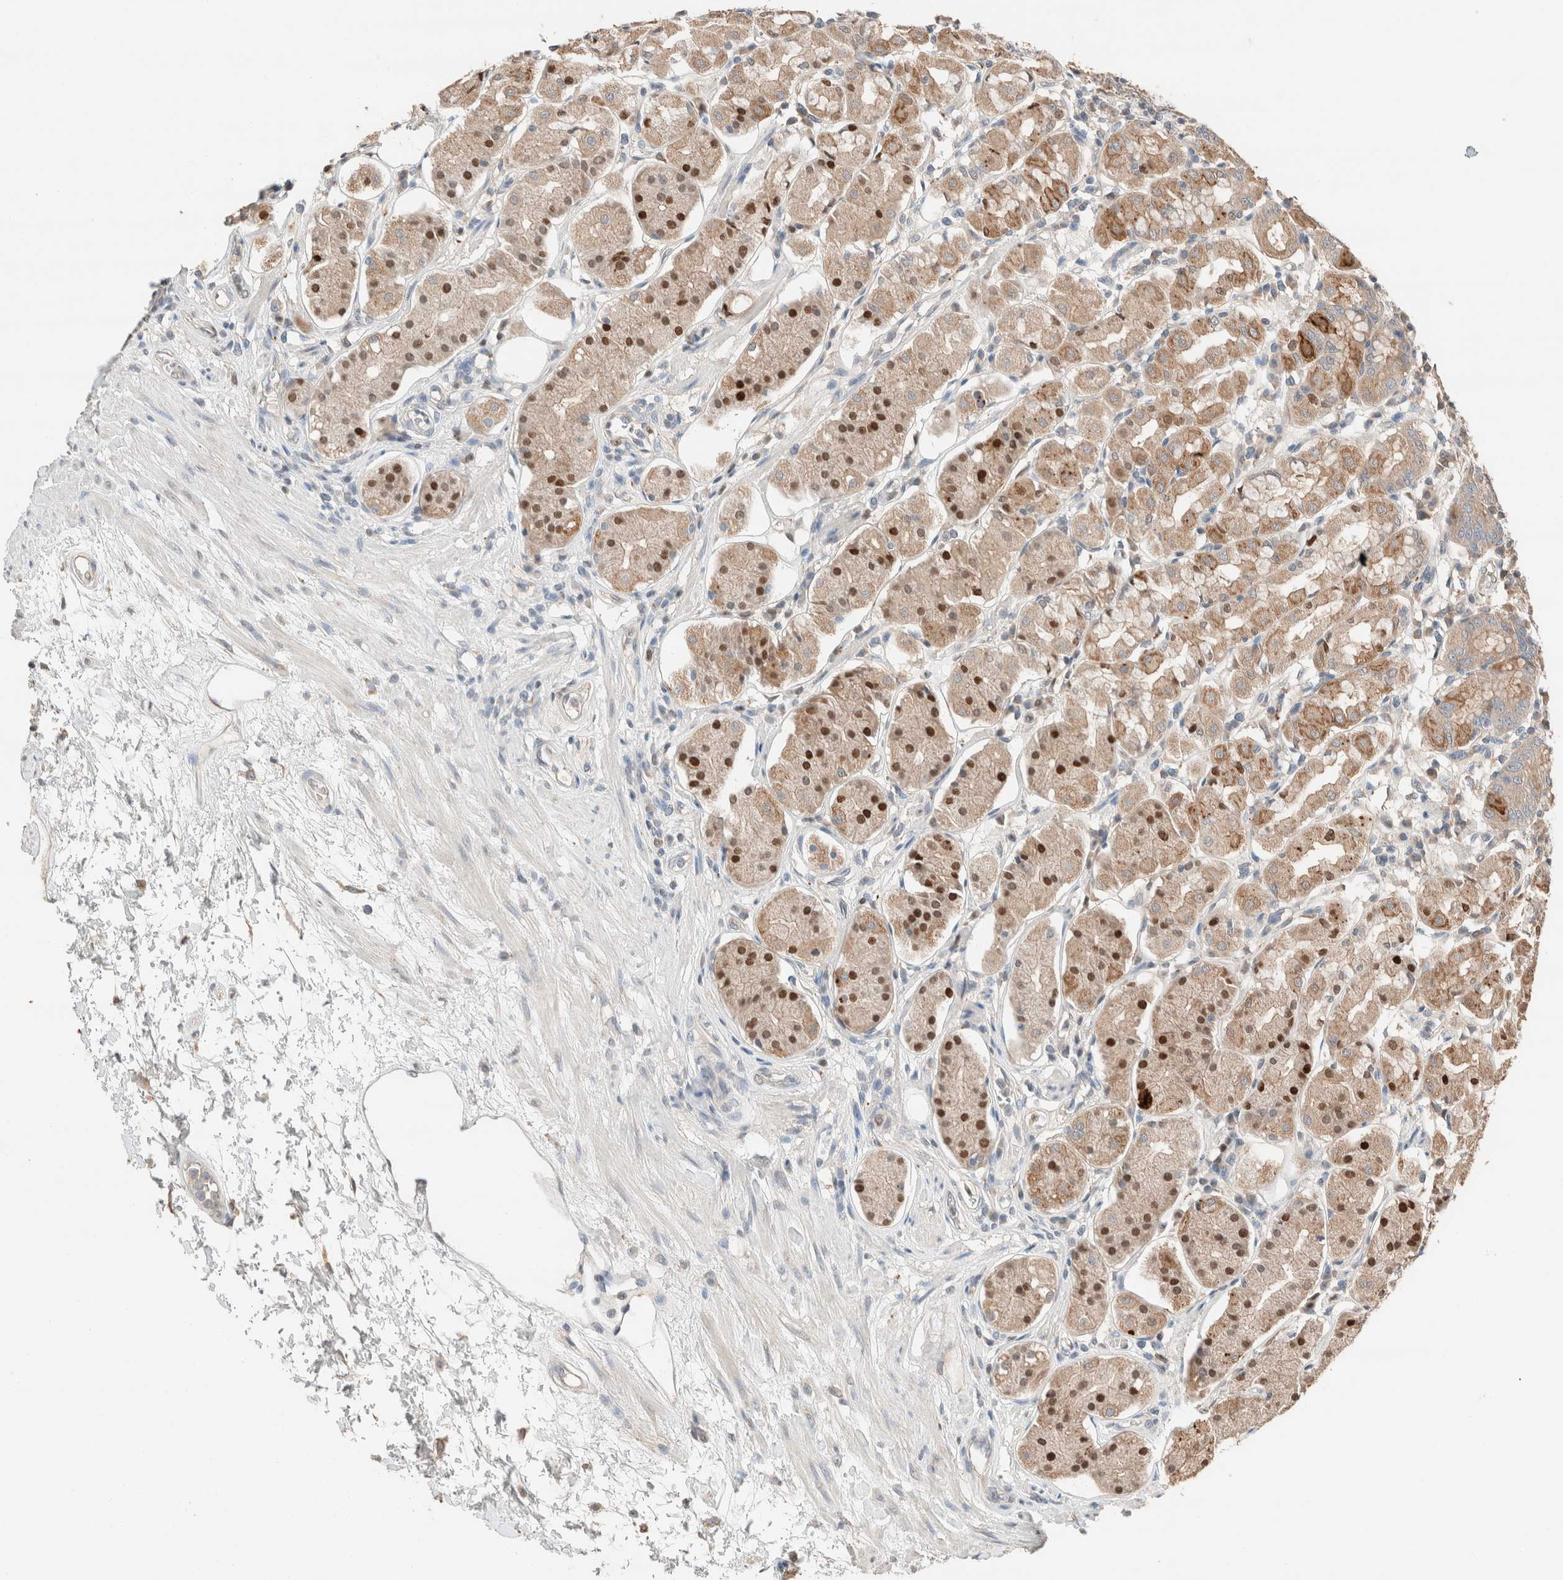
{"staining": {"intensity": "moderate", "quantity": ">75%", "location": "cytoplasmic/membranous,nuclear"}, "tissue": "stomach", "cell_type": "Glandular cells", "image_type": "normal", "snomed": [{"axis": "morphology", "description": "Normal tissue, NOS"}, {"axis": "topography", "description": "Stomach"}, {"axis": "topography", "description": "Stomach, lower"}], "caption": "A histopathology image of stomach stained for a protein reveals moderate cytoplasmic/membranous,nuclear brown staining in glandular cells.", "gene": "TUBD1", "patient": {"sex": "female", "age": 56}}